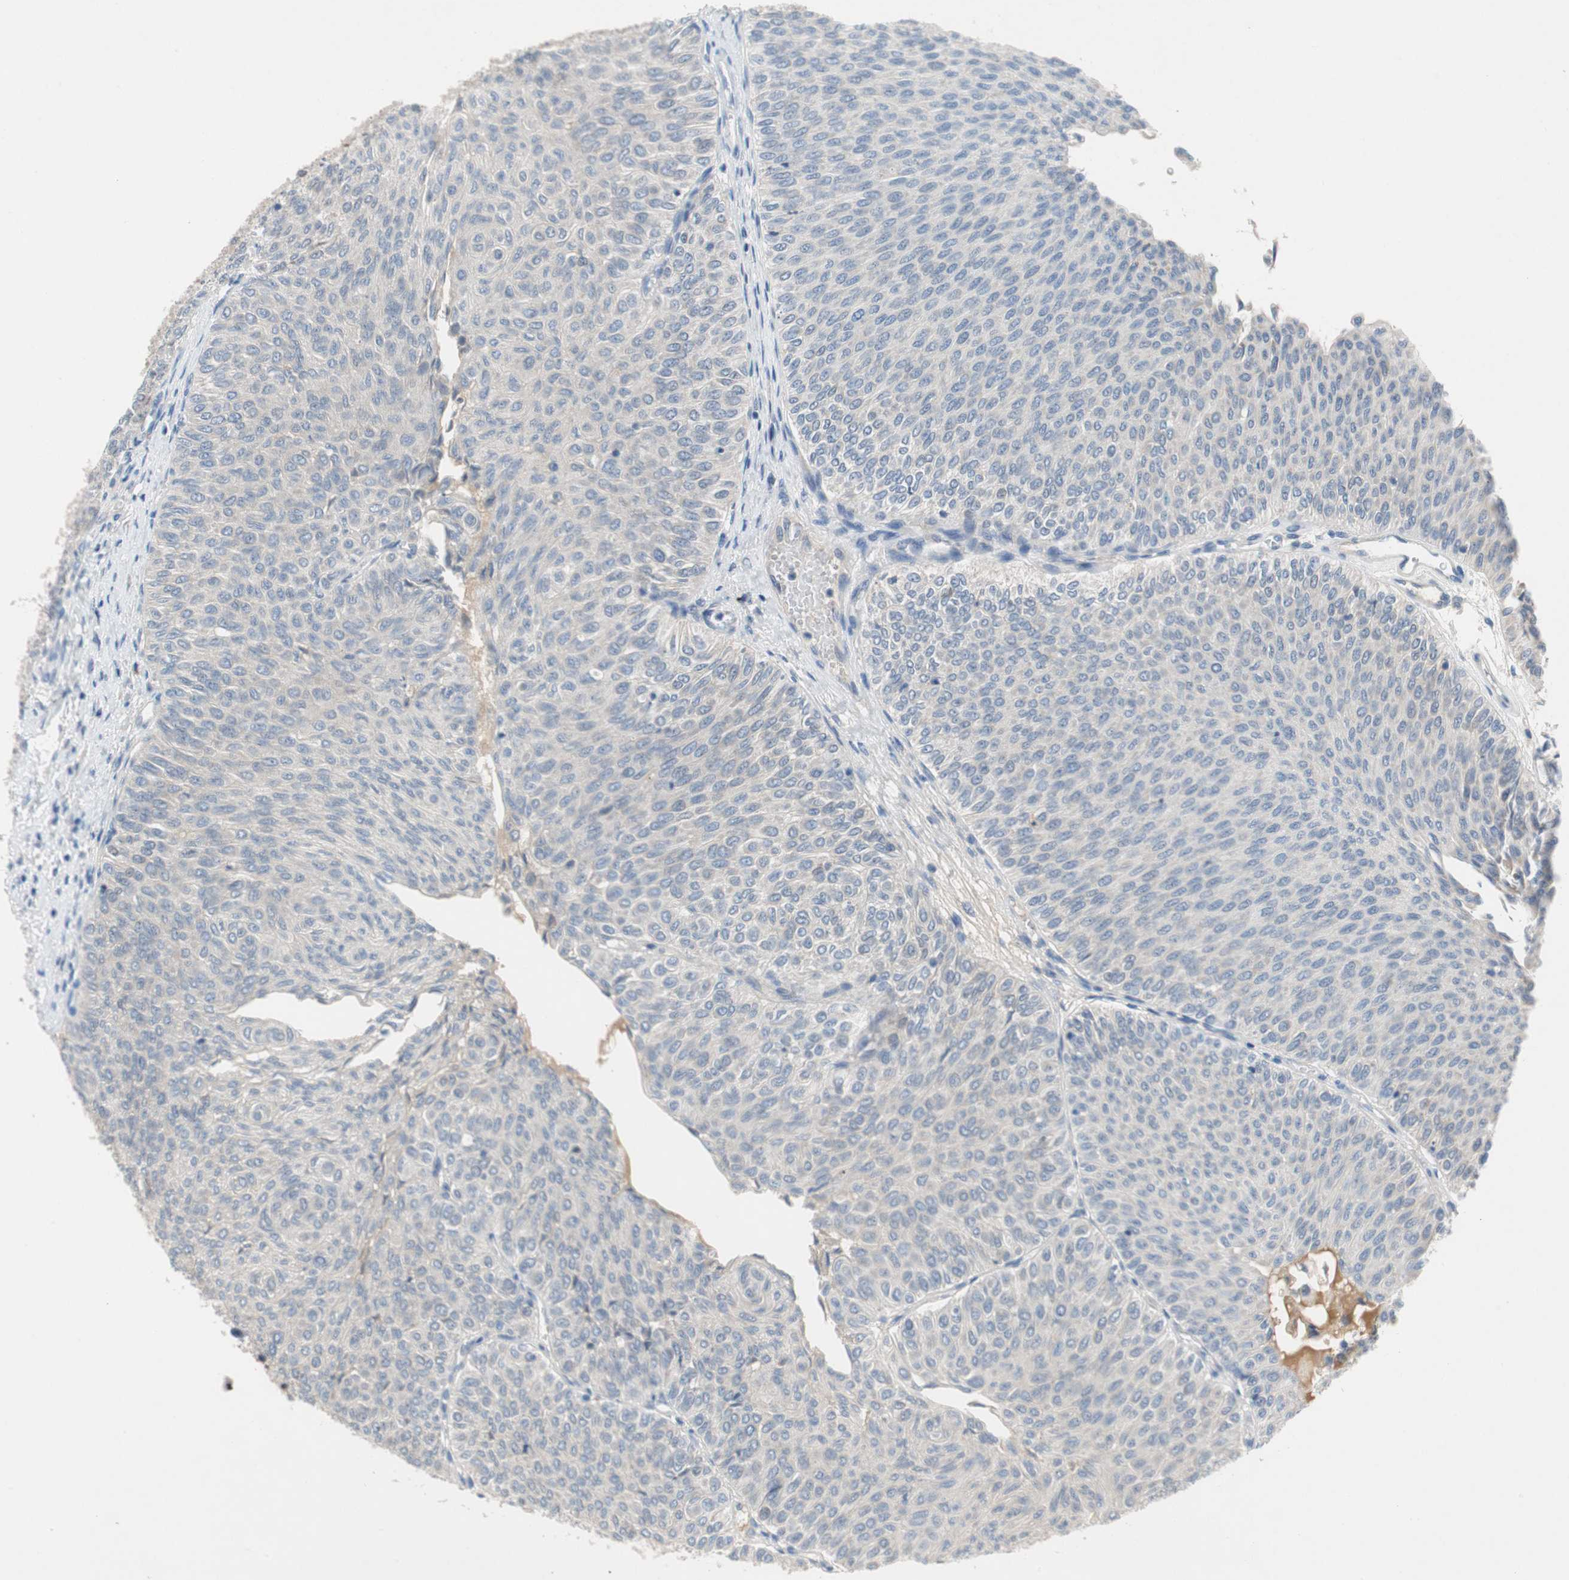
{"staining": {"intensity": "weak", "quantity": "<25%", "location": "cytoplasmic/membranous"}, "tissue": "urothelial cancer", "cell_type": "Tumor cells", "image_type": "cancer", "snomed": [{"axis": "morphology", "description": "Urothelial carcinoma, Low grade"}, {"axis": "topography", "description": "Urinary bladder"}], "caption": "There is no significant expression in tumor cells of urothelial cancer.", "gene": "RELB", "patient": {"sex": "male", "age": 78}}